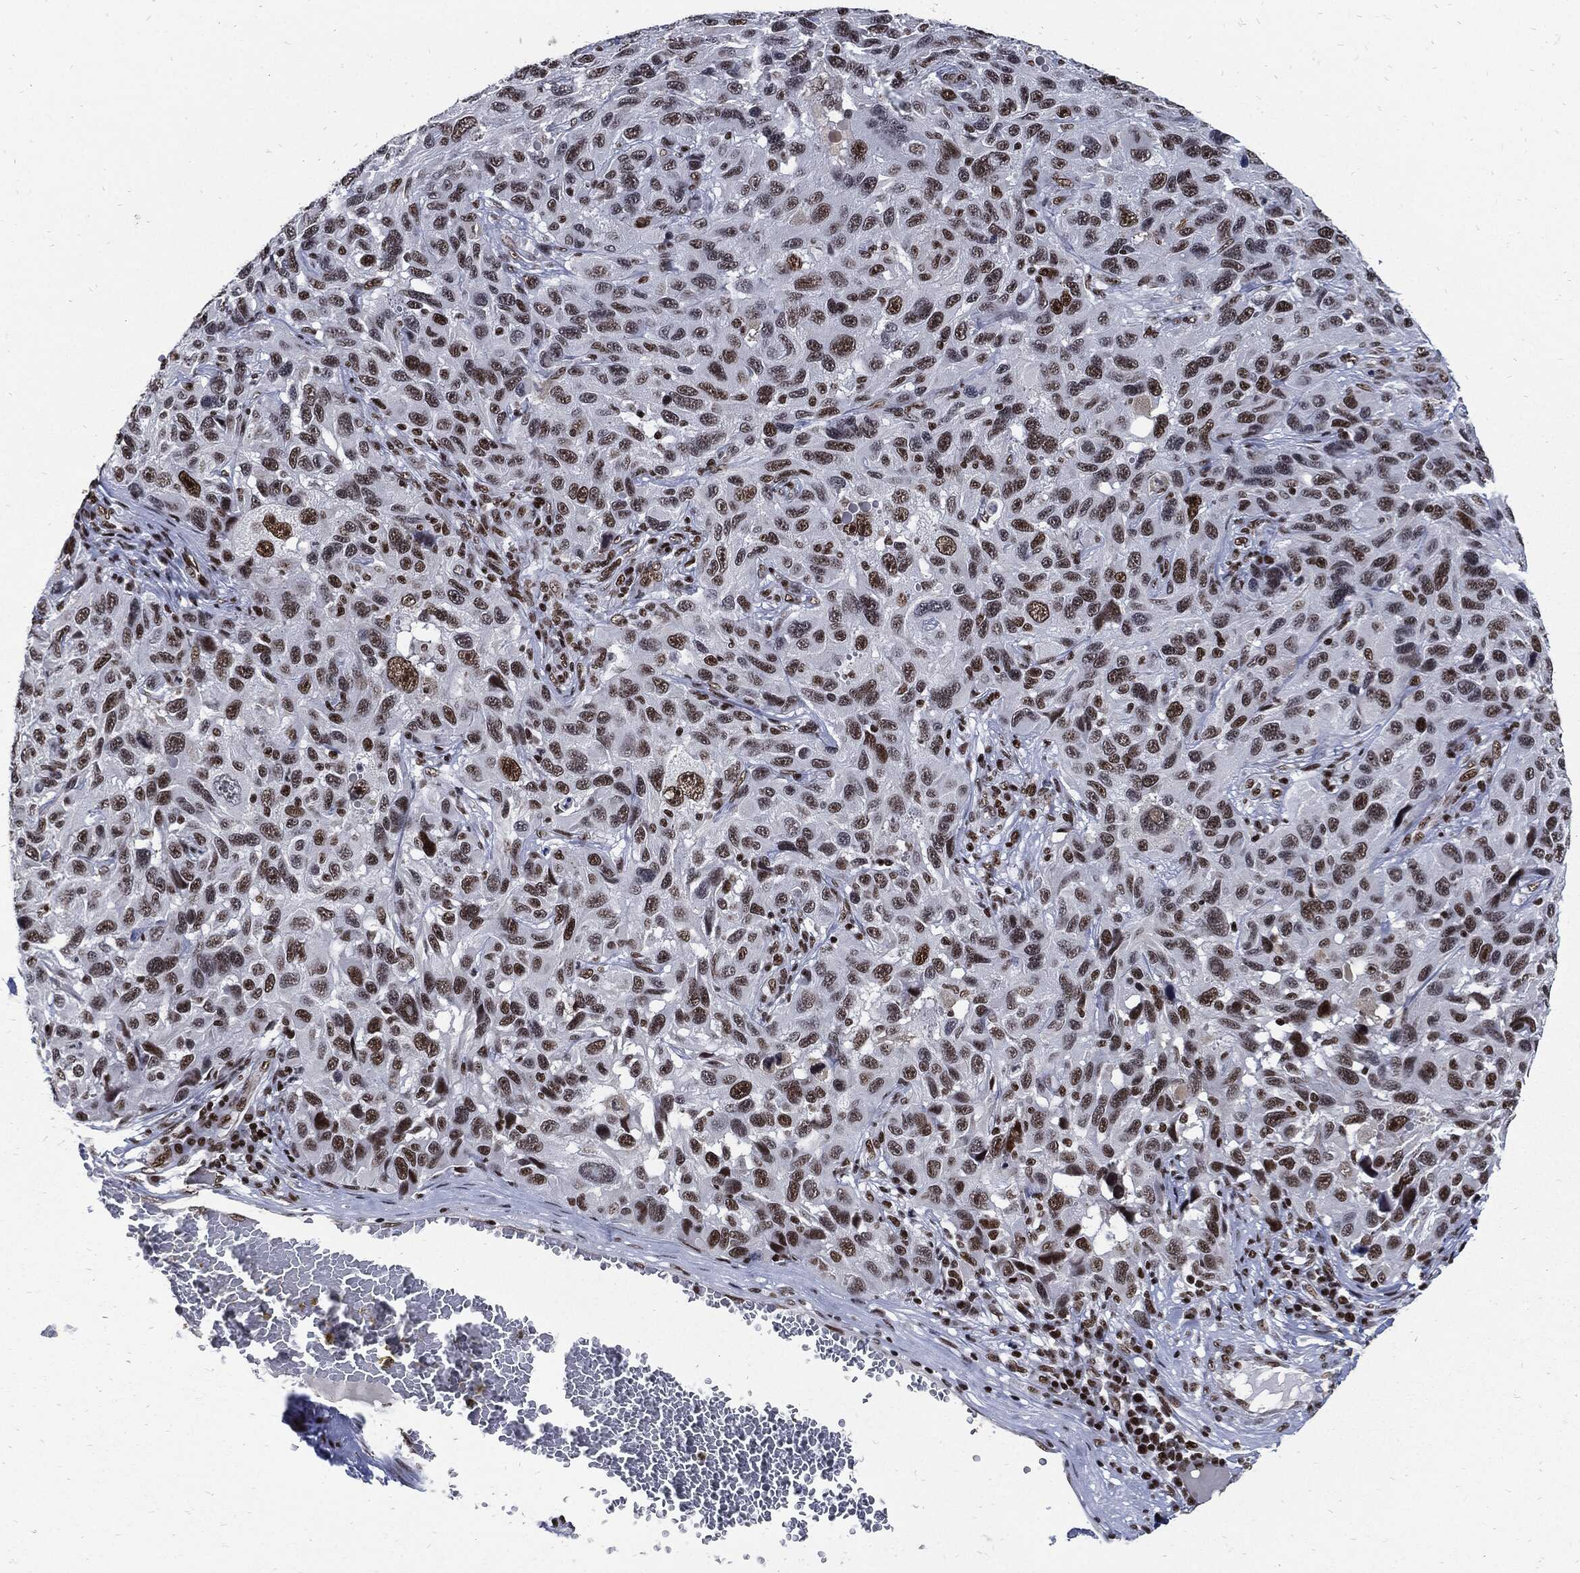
{"staining": {"intensity": "strong", "quantity": ">75%", "location": "nuclear"}, "tissue": "melanoma", "cell_type": "Tumor cells", "image_type": "cancer", "snomed": [{"axis": "morphology", "description": "Malignant melanoma, NOS"}, {"axis": "topography", "description": "Skin"}], "caption": "This is a micrograph of IHC staining of malignant melanoma, which shows strong expression in the nuclear of tumor cells.", "gene": "TERF2", "patient": {"sex": "male", "age": 53}}